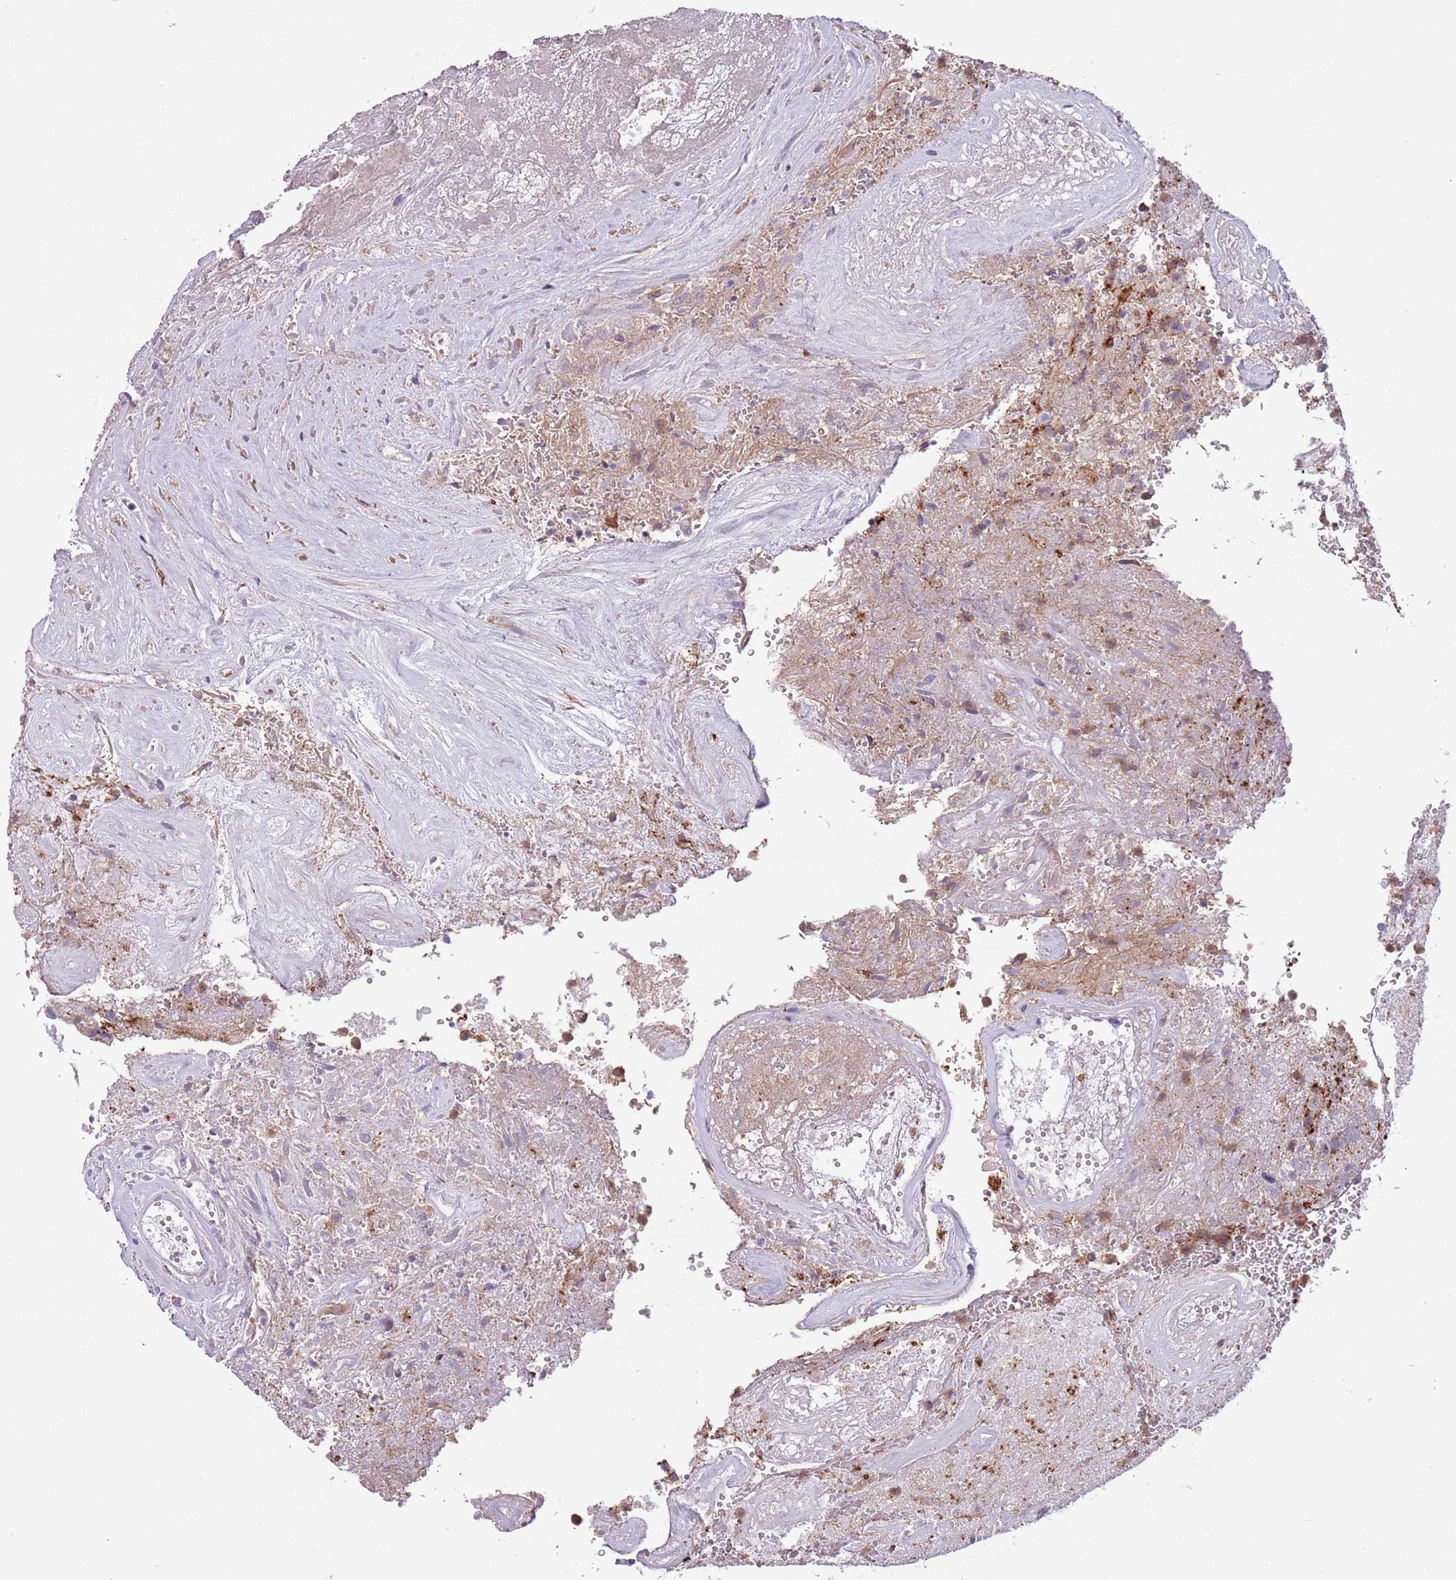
{"staining": {"intensity": "negative", "quantity": "none", "location": "none"}, "tissue": "glioma", "cell_type": "Tumor cells", "image_type": "cancer", "snomed": [{"axis": "morphology", "description": "Glioma, malignant, High grade"}, {"axis": "topography", "description": "Brain"}], "caption": "IHC of human glioma displays no staining in tumor cells.", "gene": "JAML", "patient": {"sex": "male", "age": 56}}